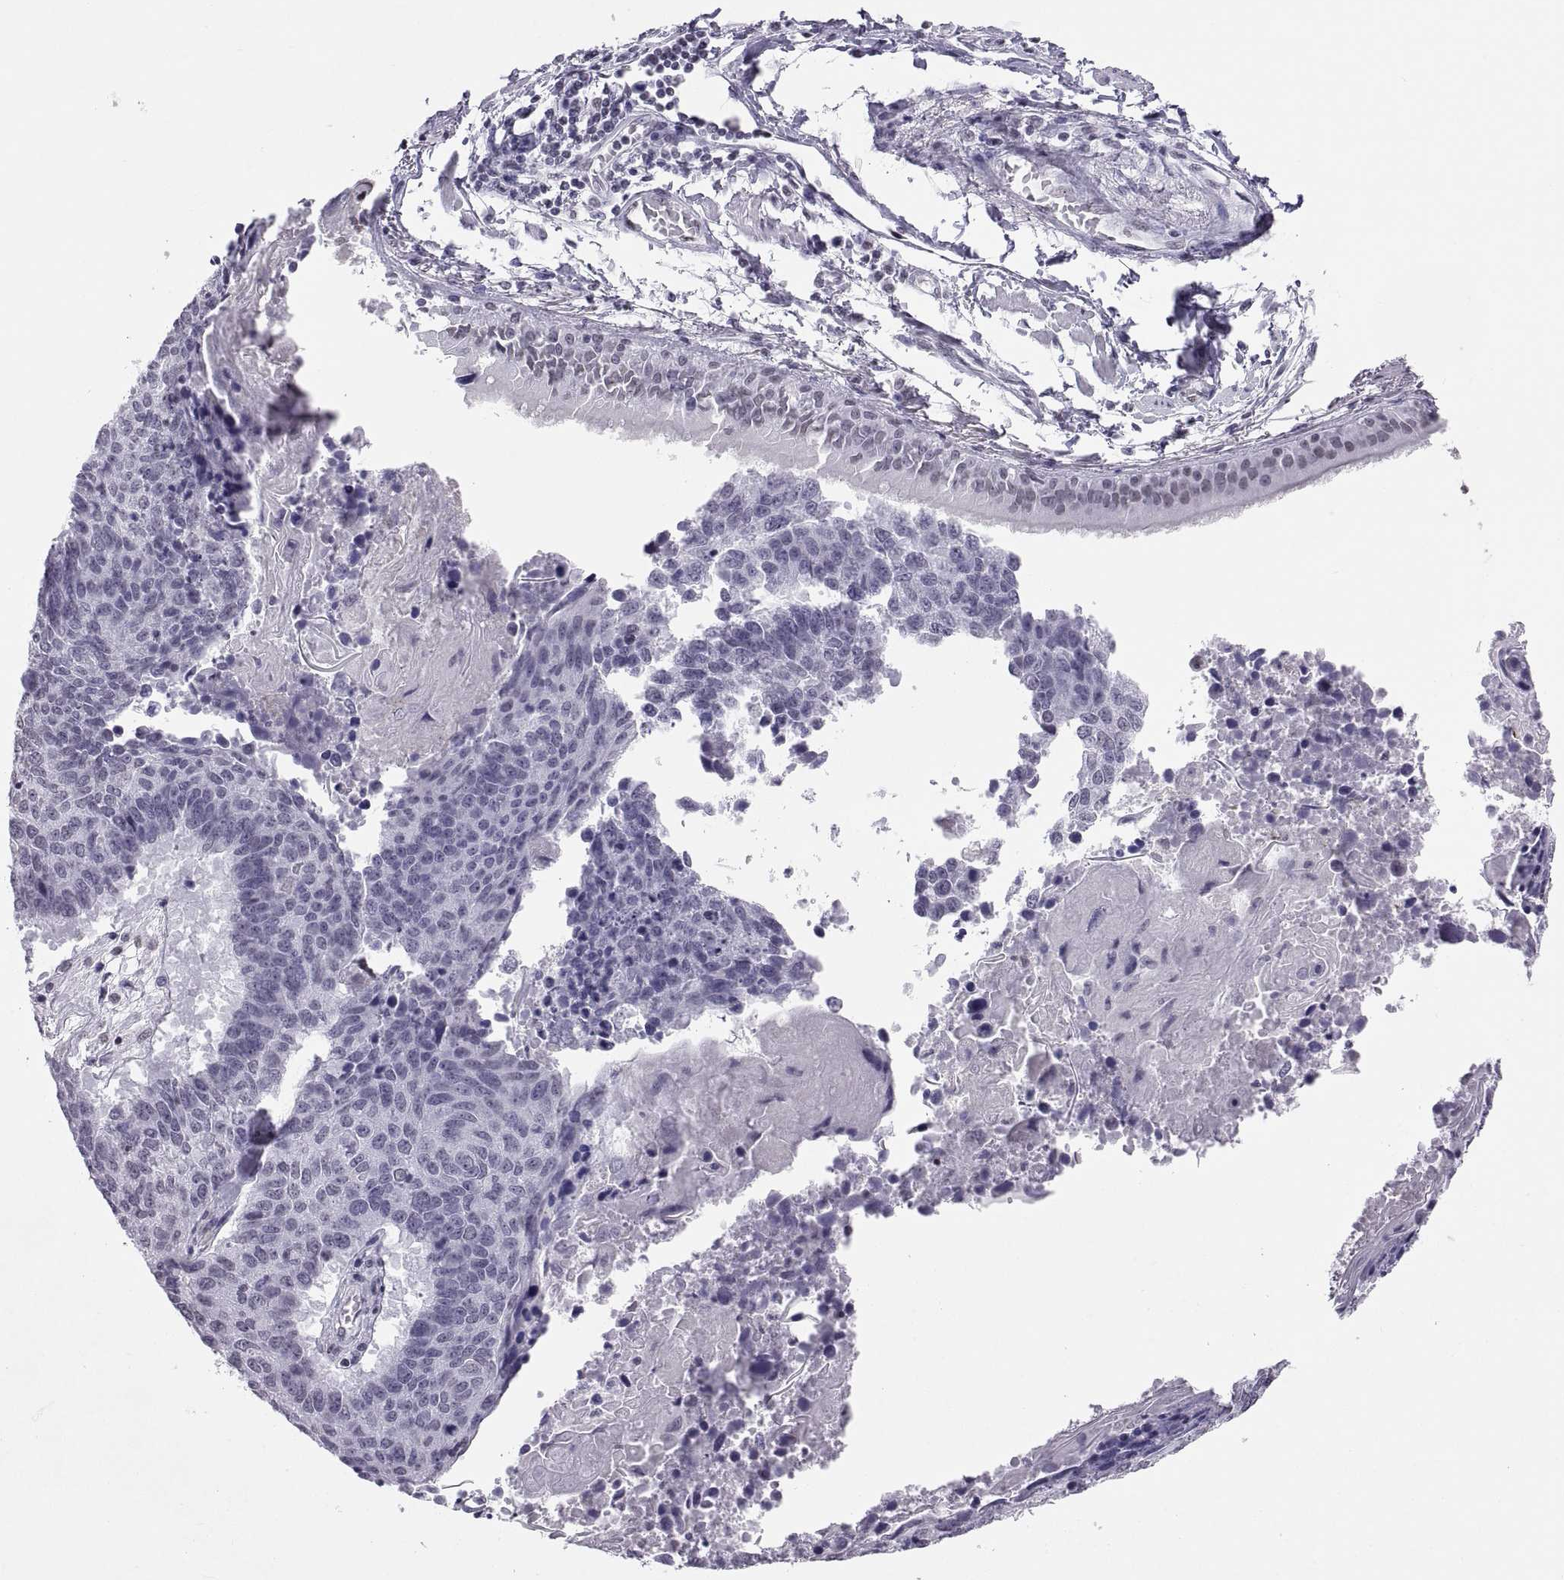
{"staining": {"intensity": "negative", "quantity": "none", "location": "none"}, "tissue": "lung cancer", "cell_type": "Tumor cells", "image_type": "cancer", "snomed": [{"axis": "morphology", "description": "Squamous cell carcinoma, NOS"}, {"axis": "topography", "description": "Lung"}], "caption": "This is an immunohistochemistry (IHC) image of human lung squamous cell carcinoma. There is no staining in tumor cells.", "gene": "CARTPT", "patient": {"sex": "male", "age": 73}}